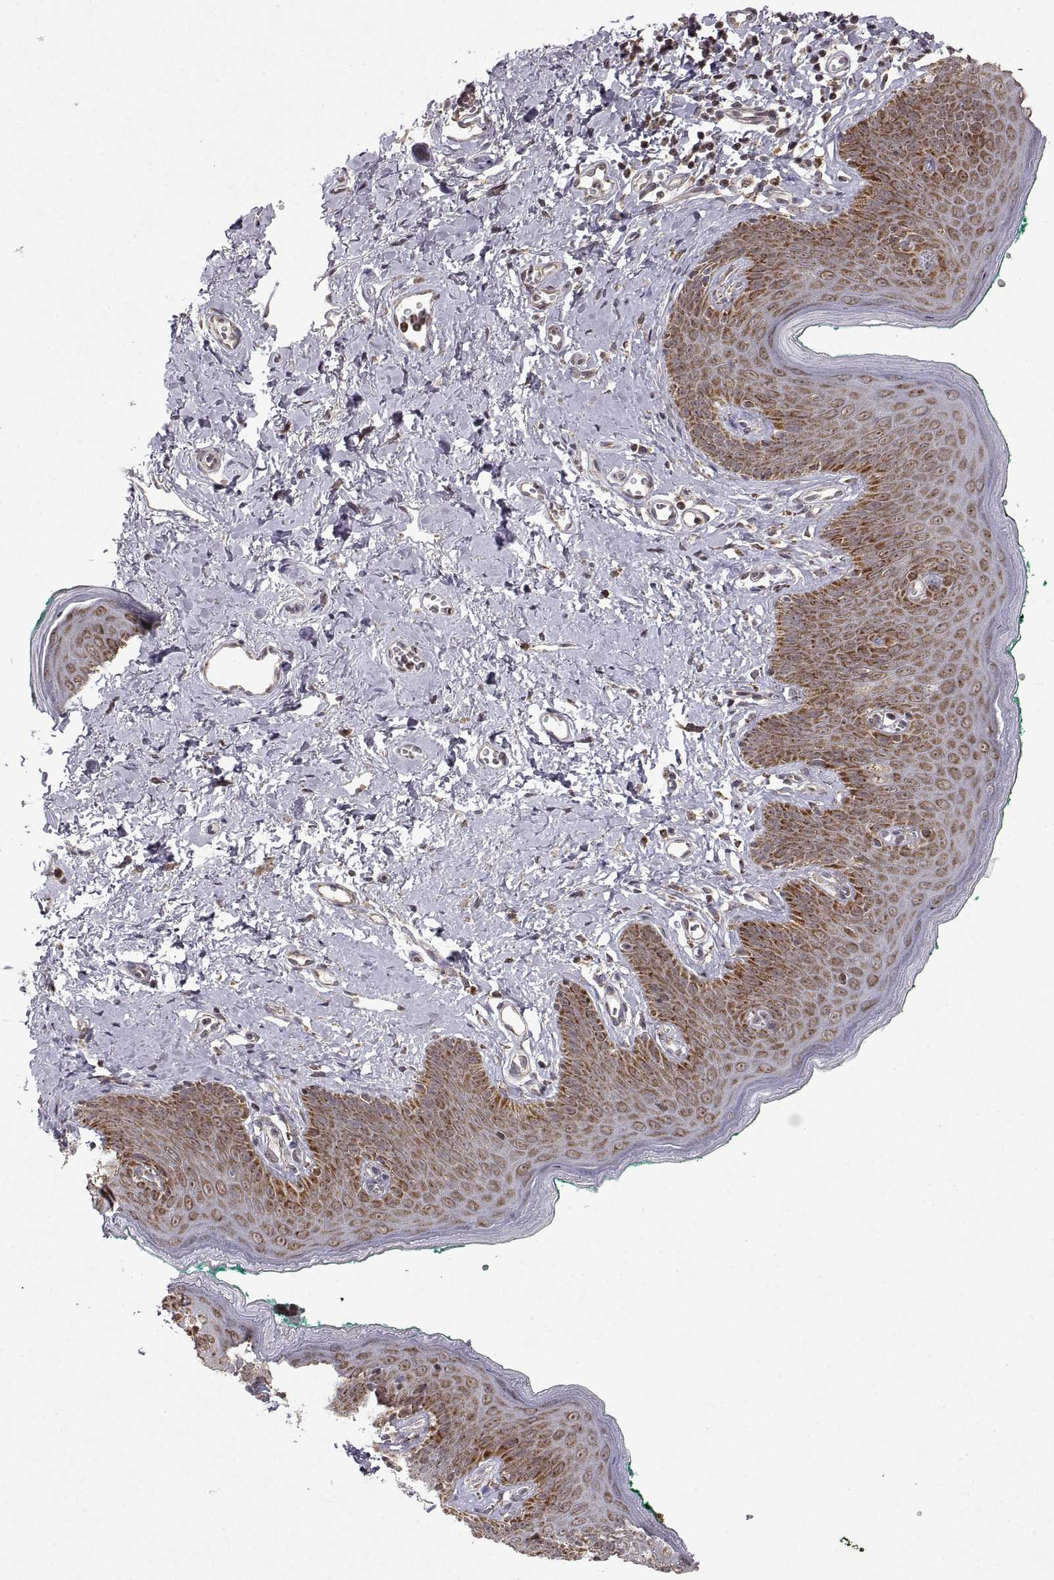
{"staining": {"intensity": "strong", "quantity": ">75%", "location": "cytoplasmic/membranous"}, "tissue": "skin", "cell_type": "Epidermal cells", "image_type": "normal", "snomed": [{"axis": "morphology", "description": "Normal tissue, NOS"}, {"axis": "topography", "description": "Vulva"}], "caption": "Immunohistochemistry (IHC) of normal human skin exhibits high levels of strong cytoplasmic/membranous staining in about >75% of epidermal cells.", "gene": "MANBAL", "patient": {"sex": "female", "age": 66}}